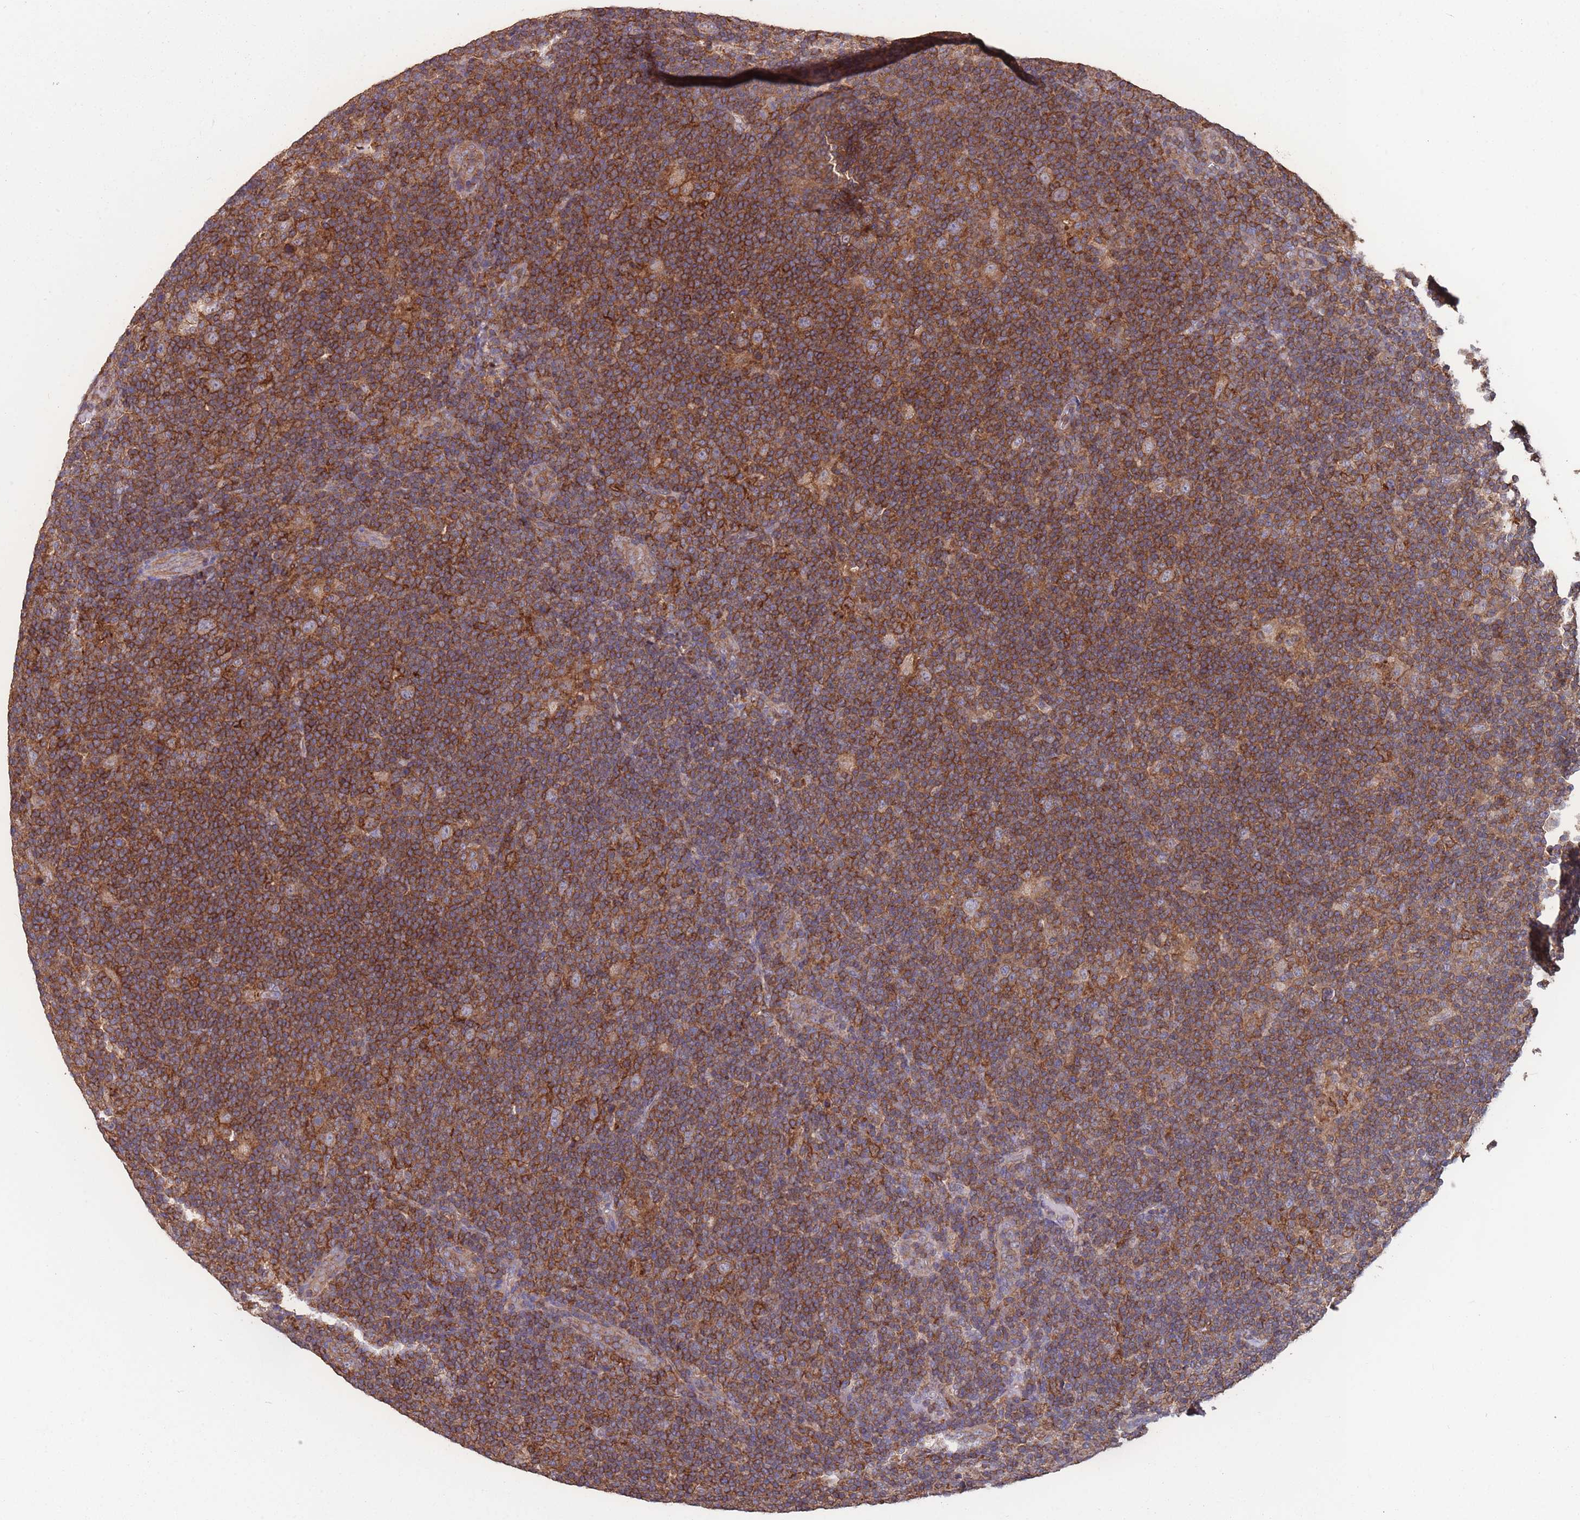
{"staining": {"intensity": "weak", "quantity": ">75%", "location": "cytoplasmic/membranous"}, "tissue": "lymphoma", "cell_type": "Tumor cells", "image_type": "cancer", "snomed": [{"axis": "morphology", "description": "Hodgkin's disease, NOS"}, {"axis": "topography", "description": "Lymph node"}], "caption": "Hodgkin's disease tissue exhibits weak cytoplasmic/membranous positivity in about >75% of tumor cells", "gene": "NUDT21", "patient": {"sex": "female", "age": 57}}